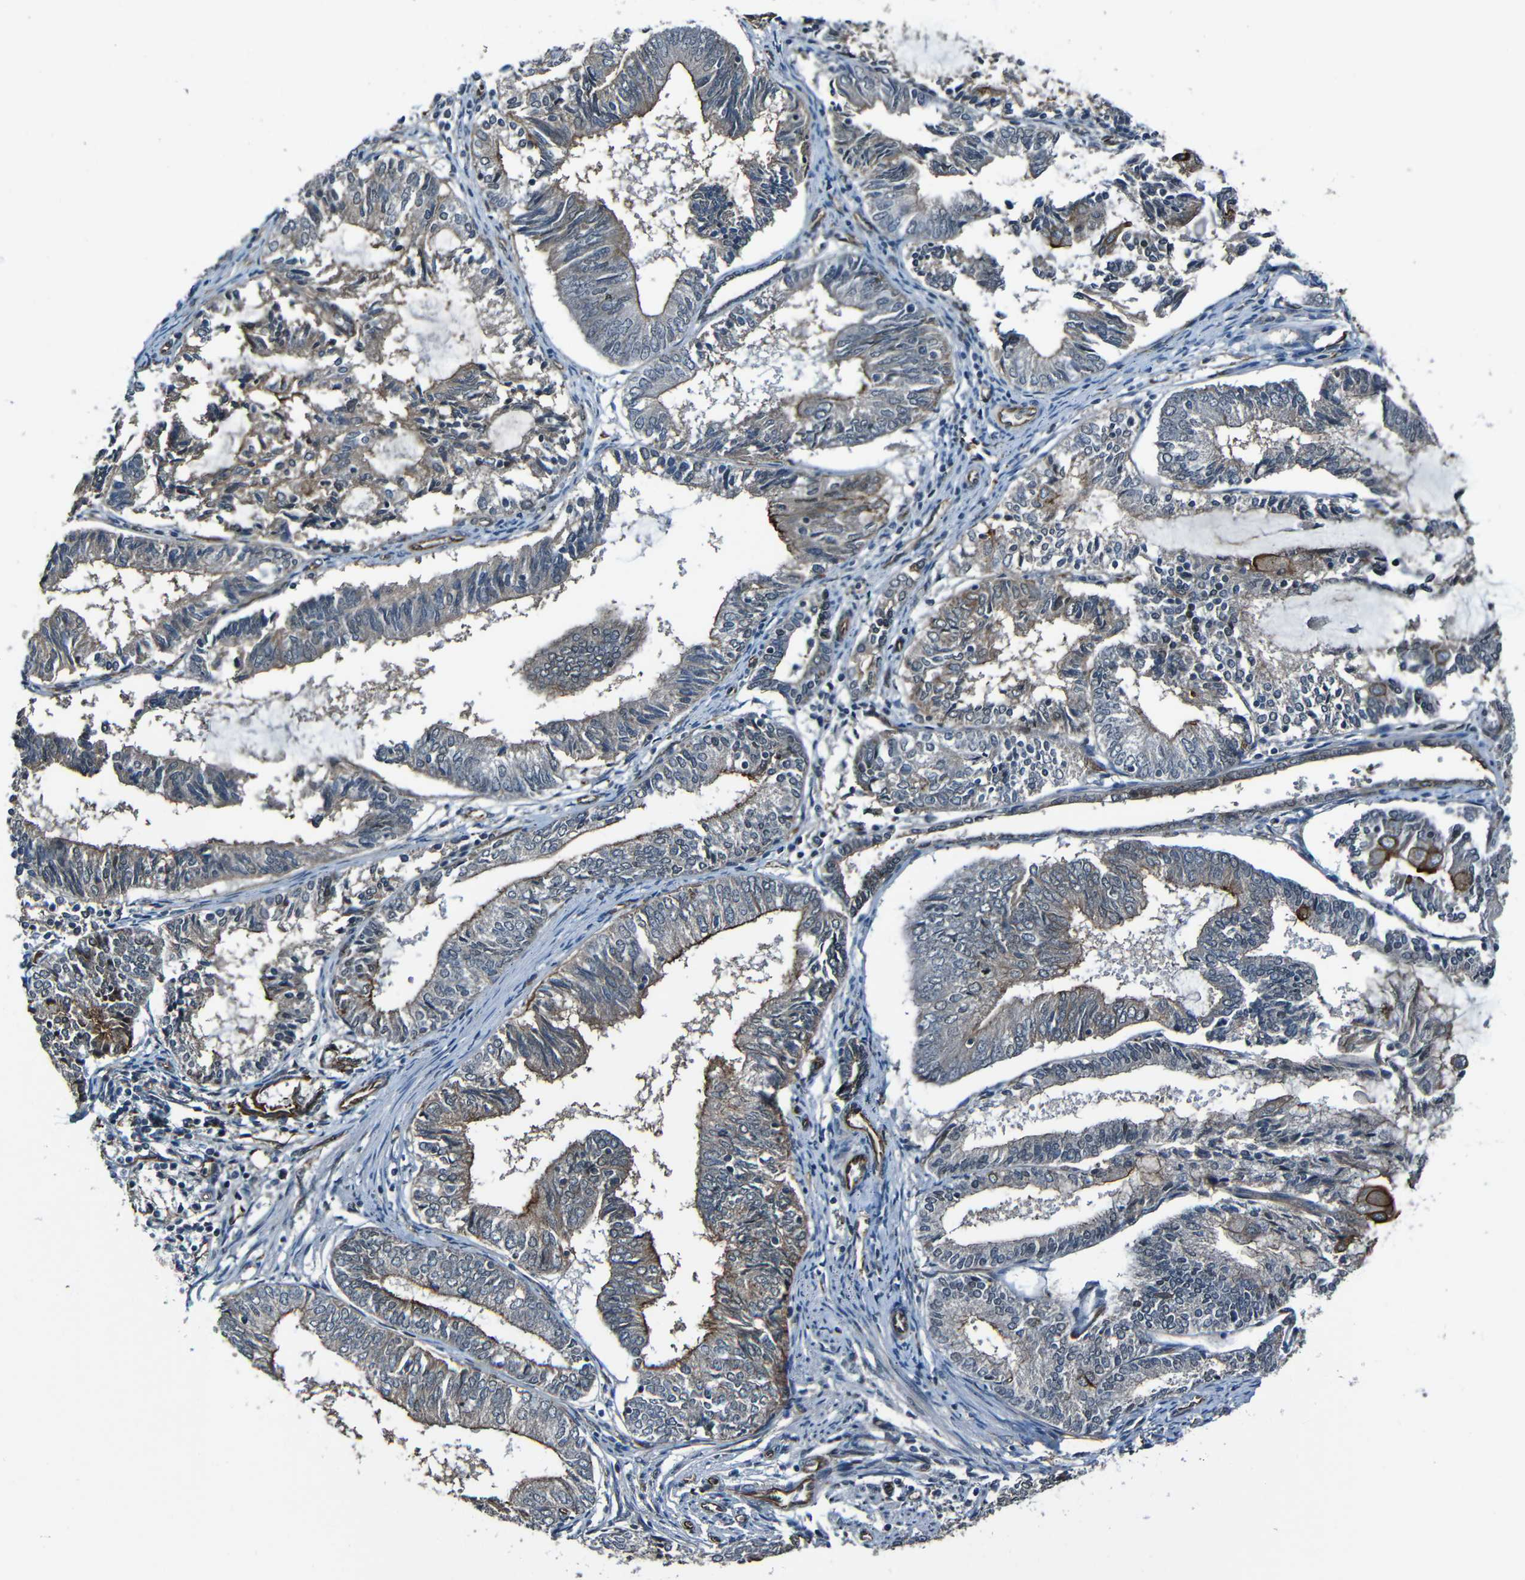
{"staining": {"intensity": "moderate", "quantity": "<25%", "location": "cytoplasmic/membranous"}, "tissue": "endometrial cancer", "cell_type": "Tumor cells", "image_type": "cancer", "snomed": [{"axis": "morphology", "description": "Adenocarcinoma, NOS"}, {"axis": "topography", "description": "Endometrium"}], "caption": "Brown immunohistochemical staining in endometrial adenocarcinoma reveals moderate cytoplasmic/membranous staining in about <25% of tumor cells.", "gene": "LGR5", "patient": {"sex": "female", "age": 81}}